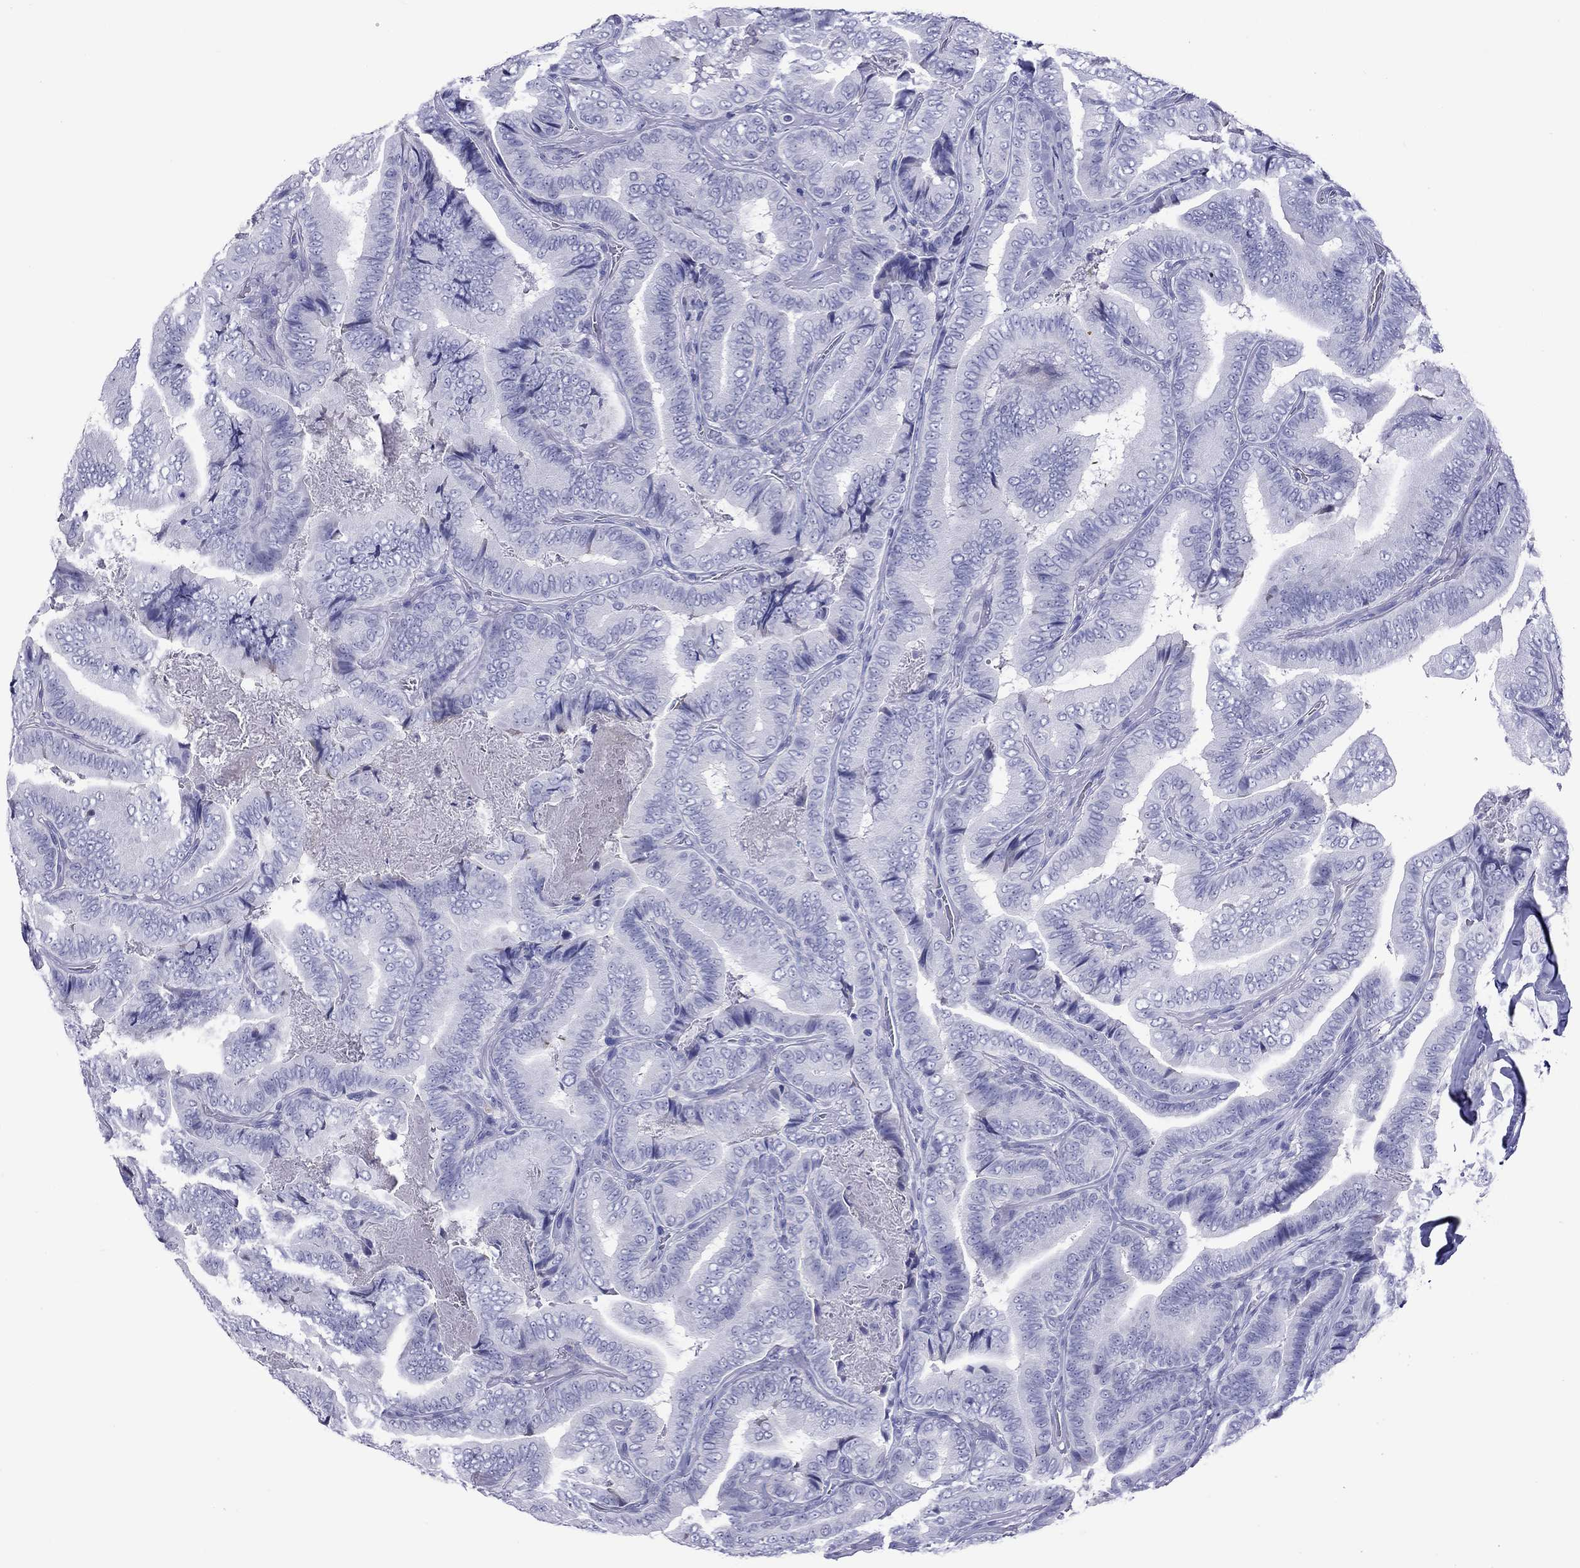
{"staining": {"intensity": "negative", "quantity": "none", "location": "none"}, "tissue": "thyroid cancer", "cell_type": "Tumor cells", "image_type": "cancer", "snomed": [{"axis": "morphology", "description": "Papillary adenocarcinoma, NOS"}, {"axis": "topography", "description": "Thyroid gland"}], "caption": "A photomicrograph of thyroid cancer stained for a protein displays no brown staining in tumor cells.", "gene": "SLC30A8", "patient": {"sex": "male", "age": 61}}